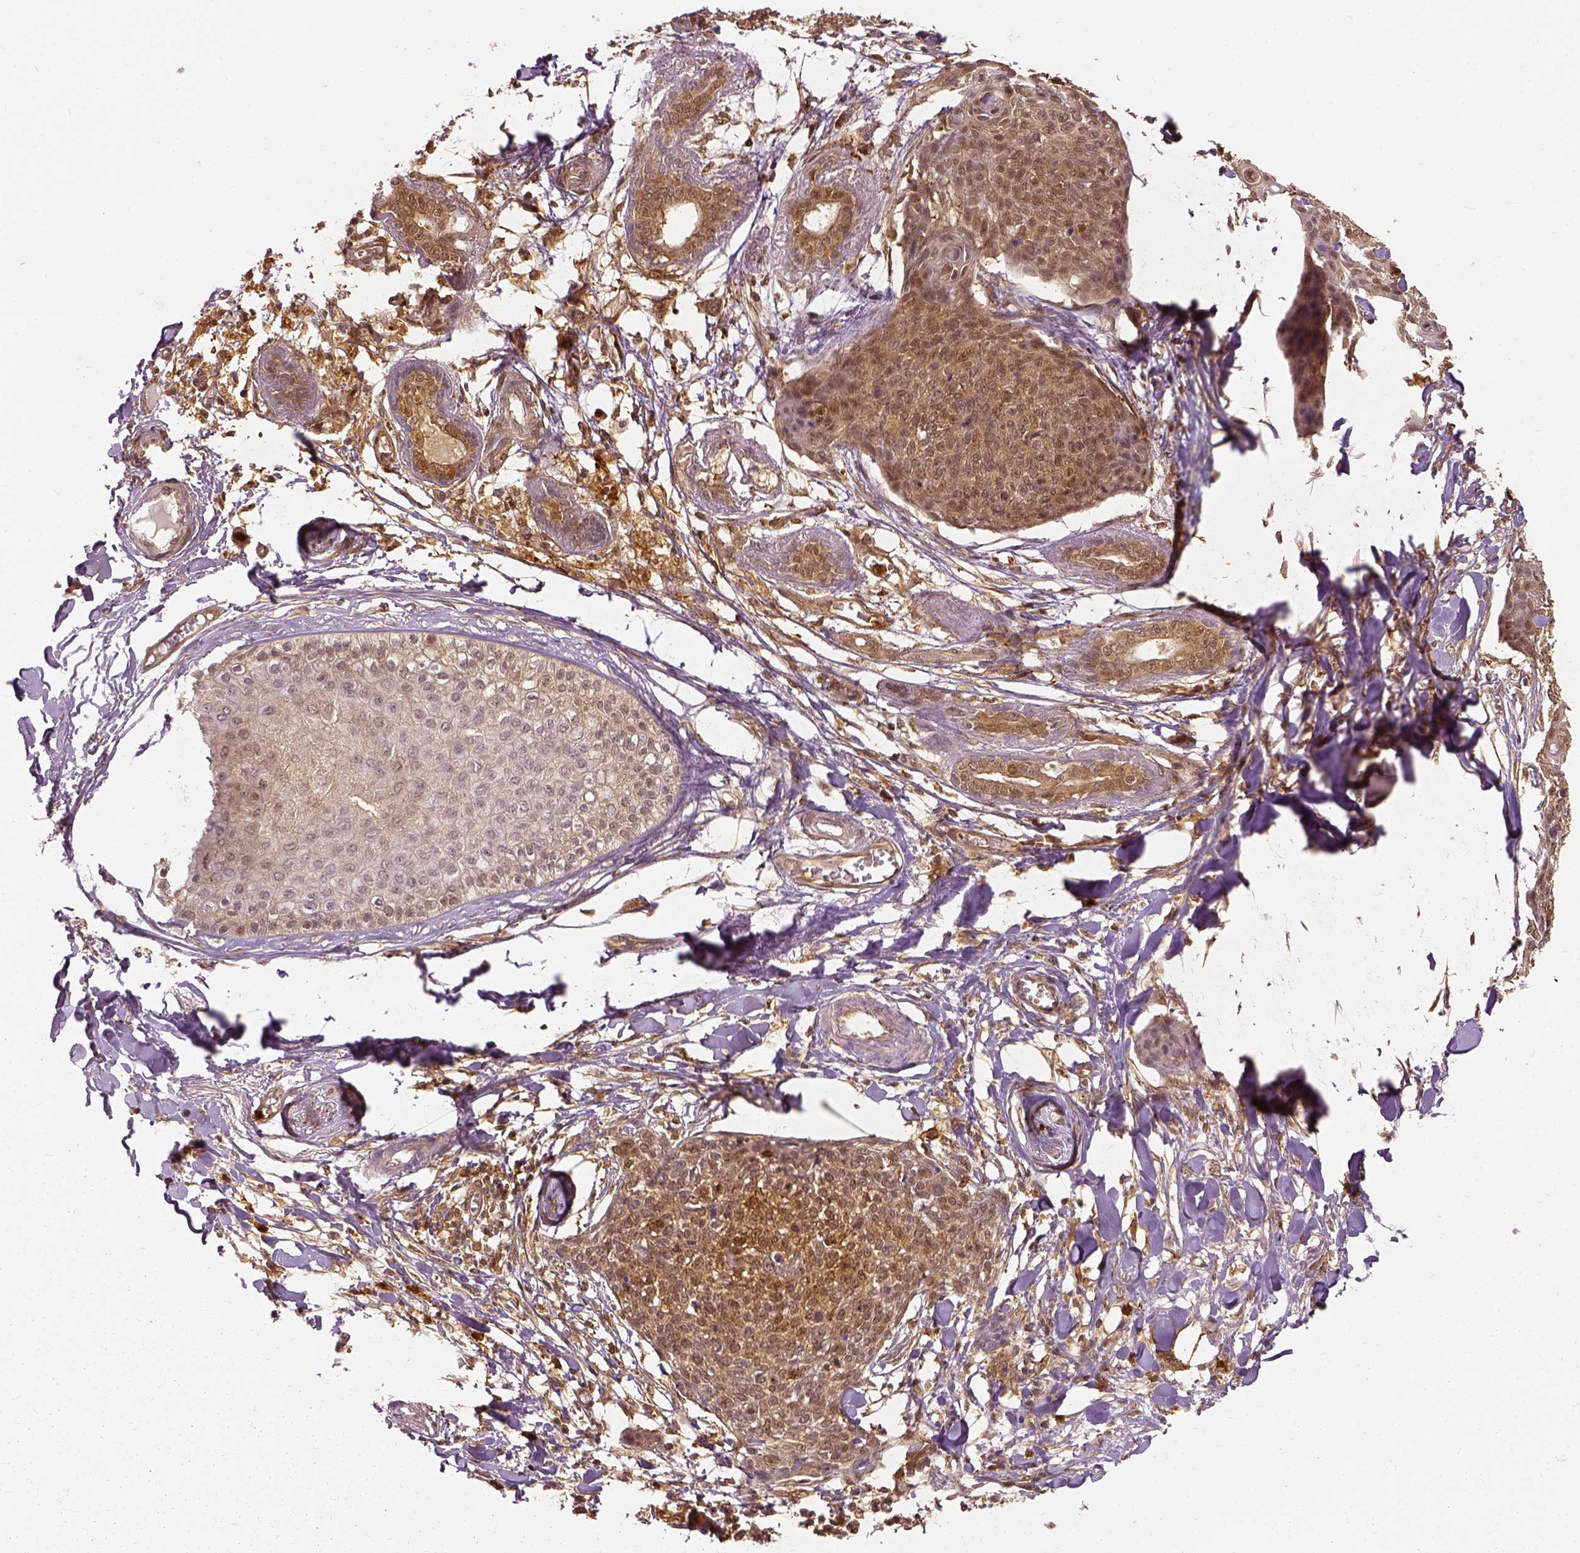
{"staining": {"intensity": "moderate", "quantity": ">75%", "location": "cytoplasmic/membranous"}, "tissue": "skin cancer", "cell_type": "Tumor cells", "image_type": "cancer", "snomed": [{"axis": "morphology", "description": "Squamous cell carcinoma, NOS"}, {"axis": "topography", "description": "Skin"}, {"axis": "topography", "description": "Vulva"}], "caption": "Immunohistochemistry (IHC) staining of skin squamous cell carcinoma, which displays medium levels of moderate cytoplasmic/membranous expression in approximately >75% of tumor cells indicating moderate cytoplasmic/membranous protein staining. The staining was performed using DAB (brown) for protein detection and nuclei were counterstained in hematoxylin (blue).", "gene": "GPI", "patient": {"sex": "female", "age": 75}}